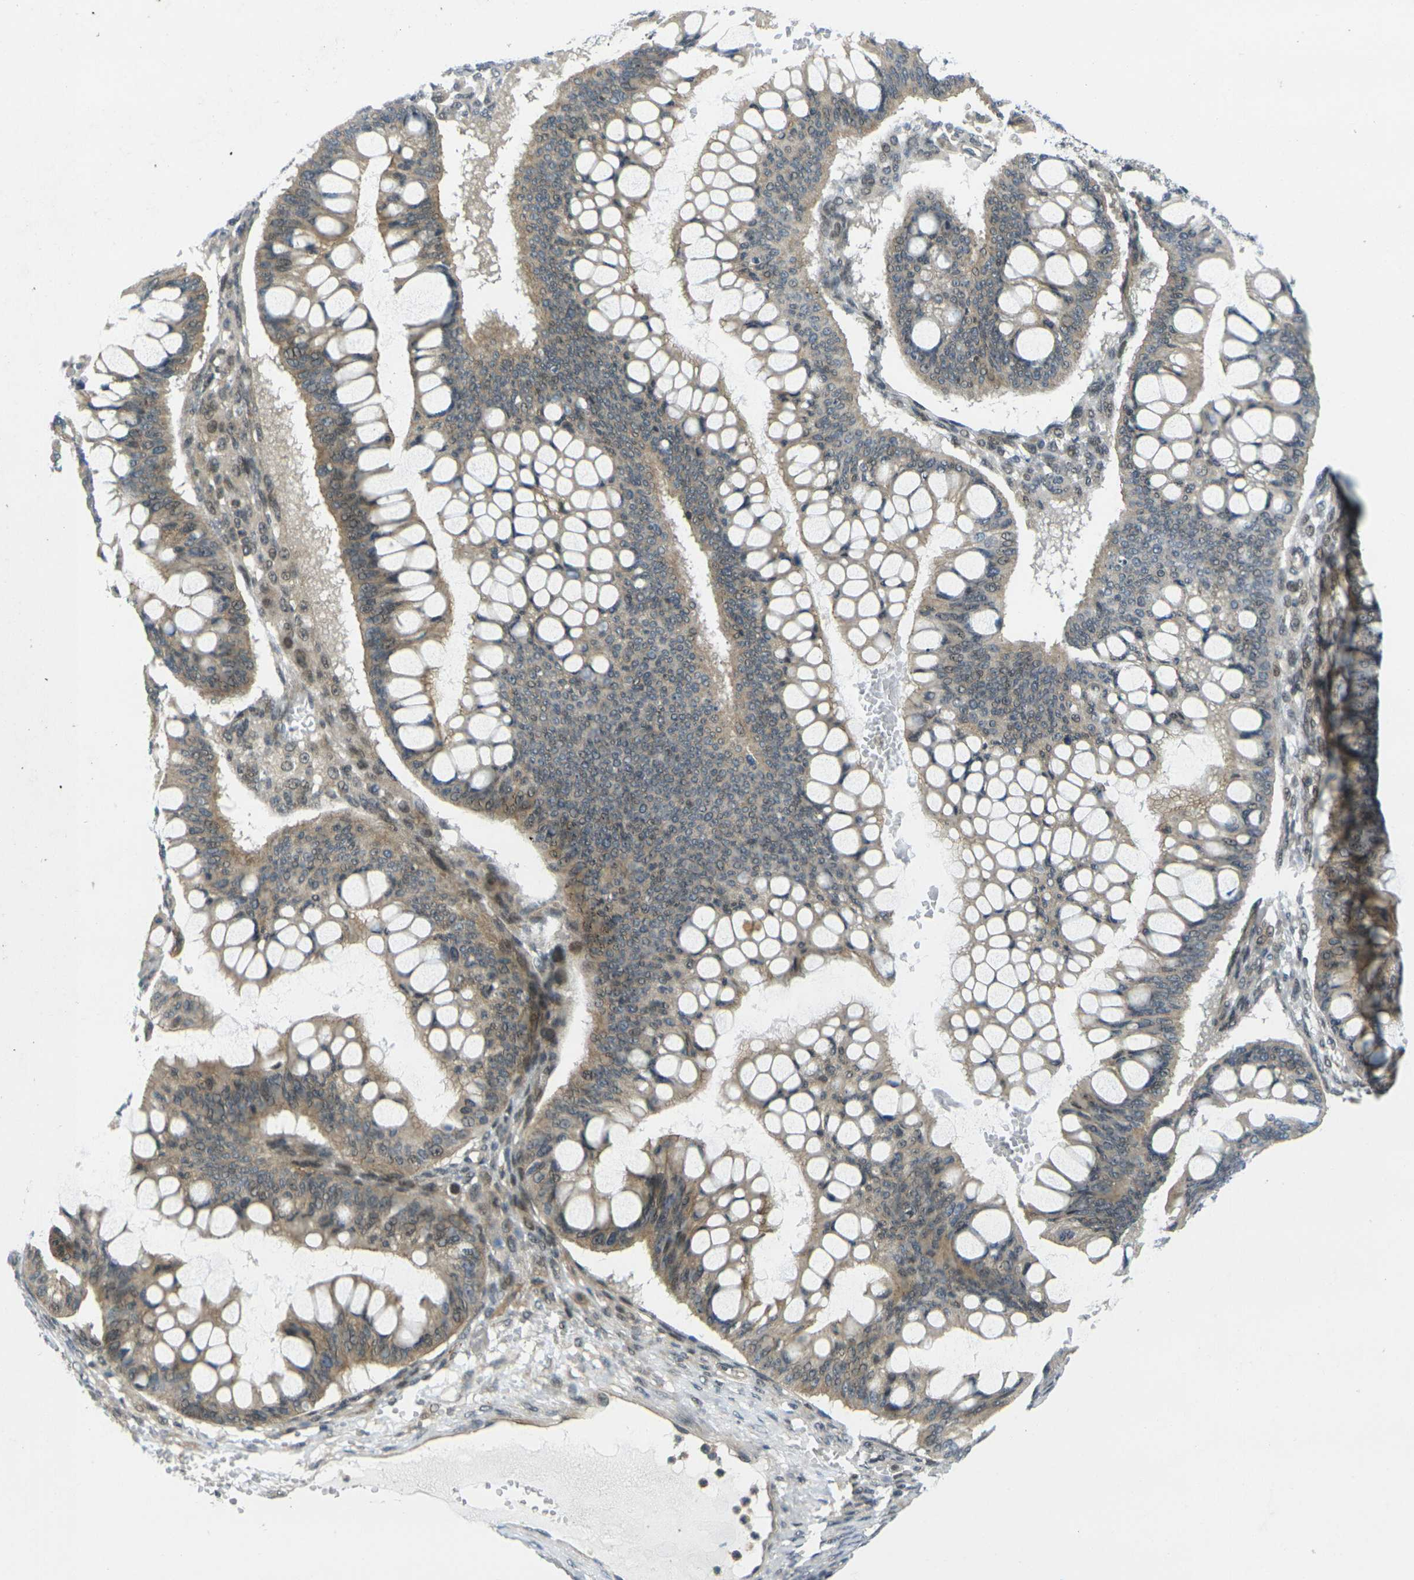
{"staining": {"intensity": "moderate", "quantity": ">75%", "location": "cytoplasmic/membranous"}, "tissue": "ovarian cancer", "cell_type": "Tumor cells", "image_type": "cancer", "snomed": [{"axis": "morphology", "description": "Cystadenocarcinoma, mucinous, NOS"}, {"axis": "topography", "description": "Ovary"}], "caption": "Ovarian cancer stained with a protein marker reveals moderate staining in tumor cells.", "gene": "KCTD10", "patient": {"sex": "female", "age": 73}}